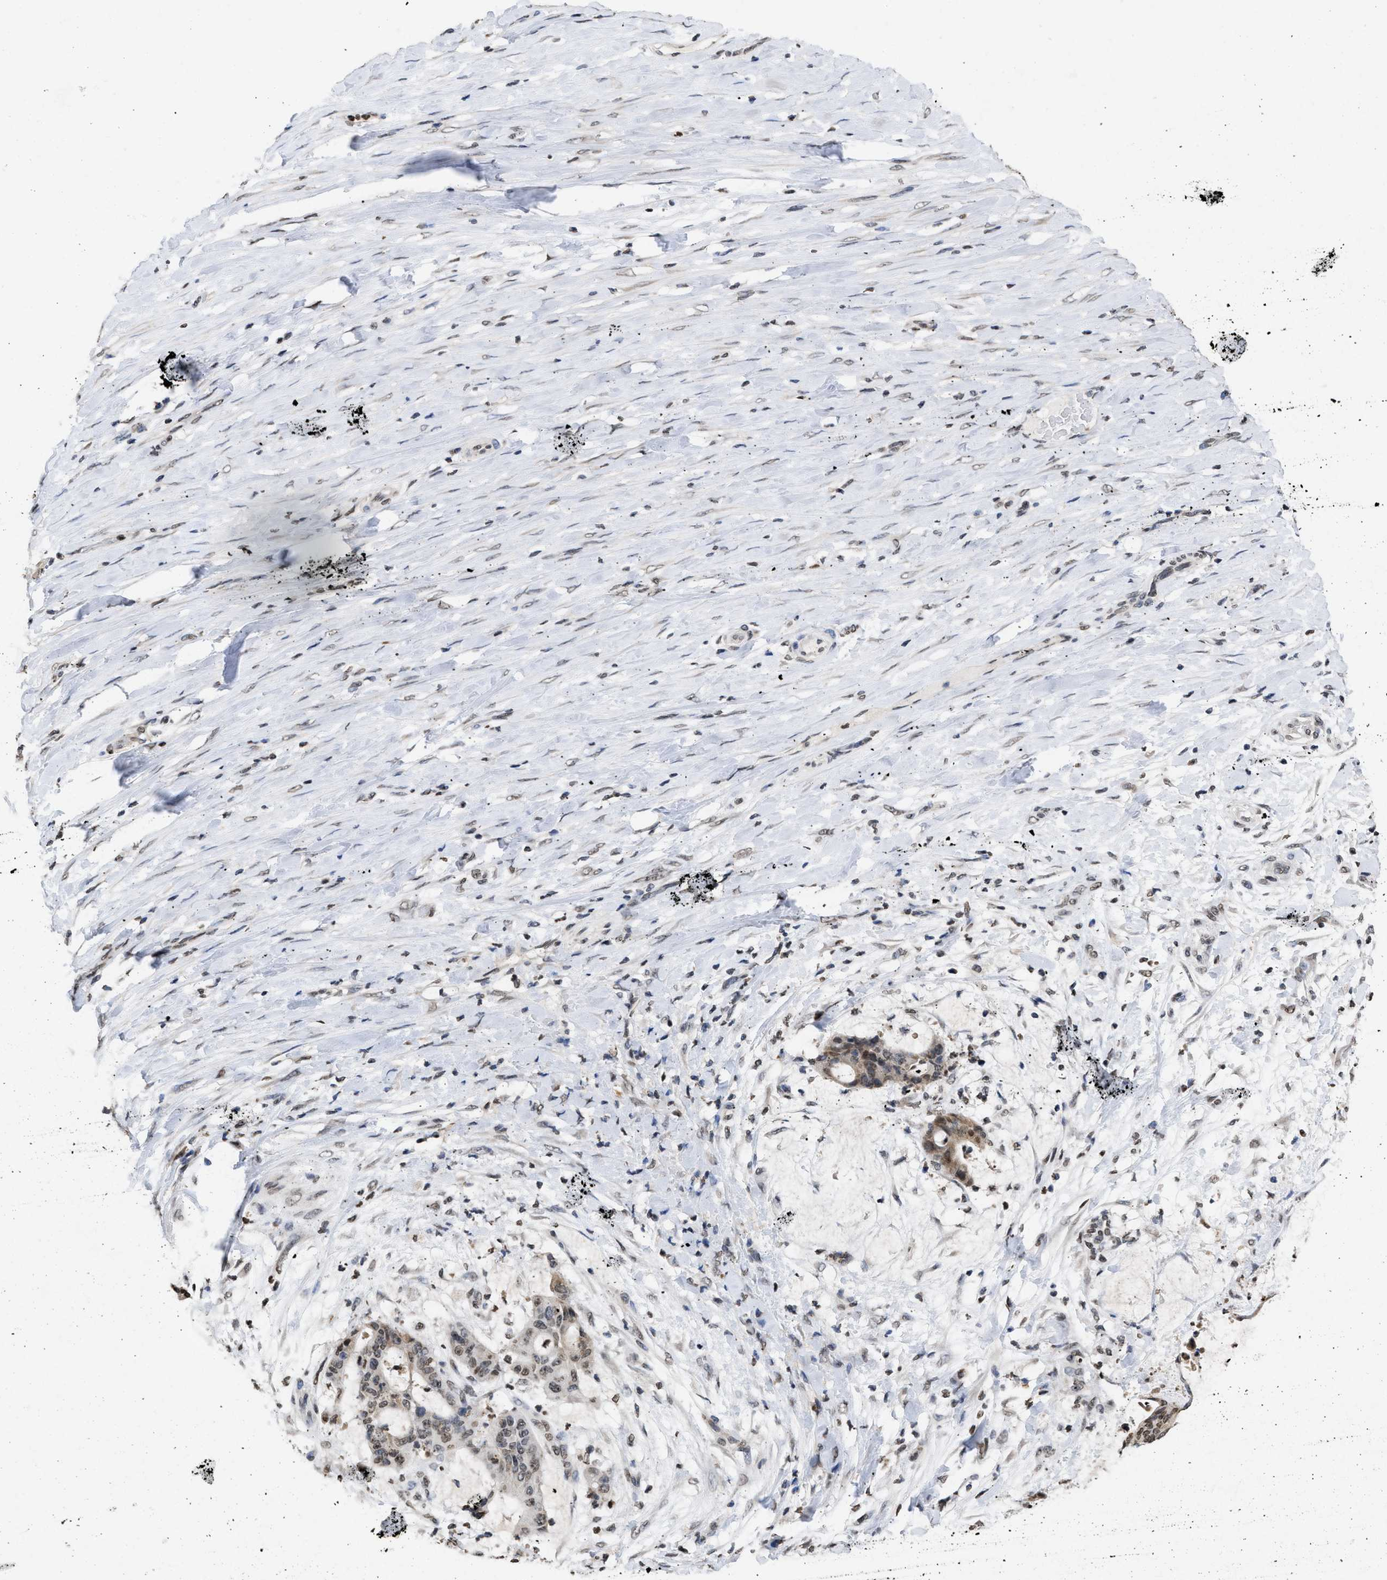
{"staining": {"intensity": "moderate", "quantity": "25%-75%", "location": "nuclear"}, "tissue": "liver cancer", "cell_type": "Tumor cells", "image_type": "cancer", "snomed": [{"axis": "morphology", "description": "Cholangiocarcinoma"}, {"axis": "topography", "description": "Liver"}], "caption": "IHC photomicrograph of neoplastic tissue: cholangiocarcinoma (liver) stained using IHC shows medium levels of moderate protein expression localized specifically in the nuclear of tumor cells, appearing as a nuclear brown color.", "gene": "NUP35", "patient": {"sex": "female", "age": 73}}